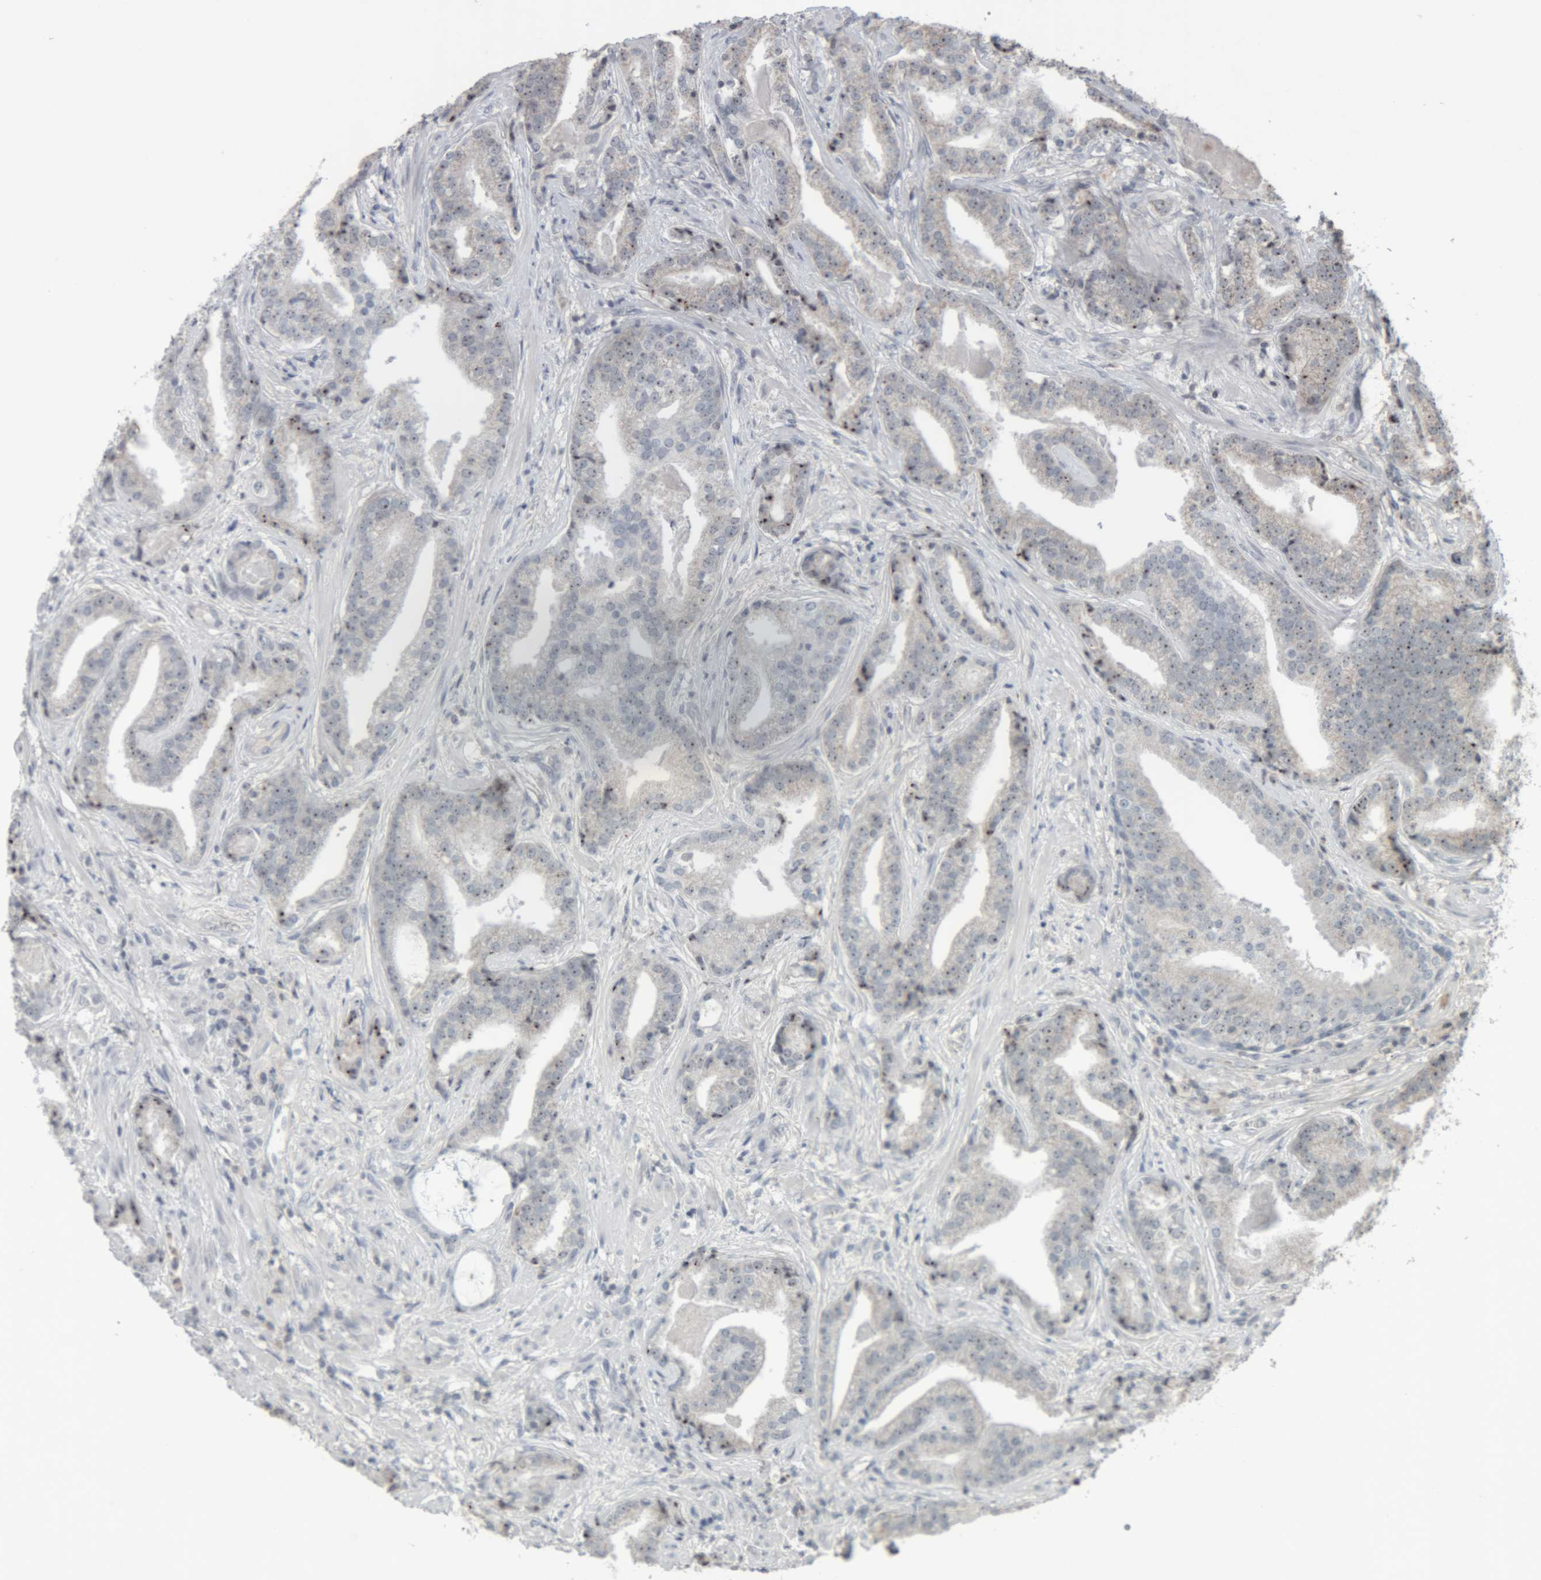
{"staining": {"intensity": "negative", "quantity": "none", "location": "none"}, "tissue": "prostate cancer", "cell_type": "Tumor cells", "image_type": "cancer", "snomed": [{"axis": "morphology", "description": "Adenocarcinoma, Low grade"}, {"axis": "topography", "description": "Prostate"}], "caption": "High magnification brightfield microscopy of prostate cancer (adenocarcinoma (low-grade)) stained with DAB (3,3'-diaminobenzidine) (brown) and counterstained with hematoxylin (blue): tumor cells show no significant expression.", "gene": "RPF1", "patient": {"sex": "male", "age": 67}}